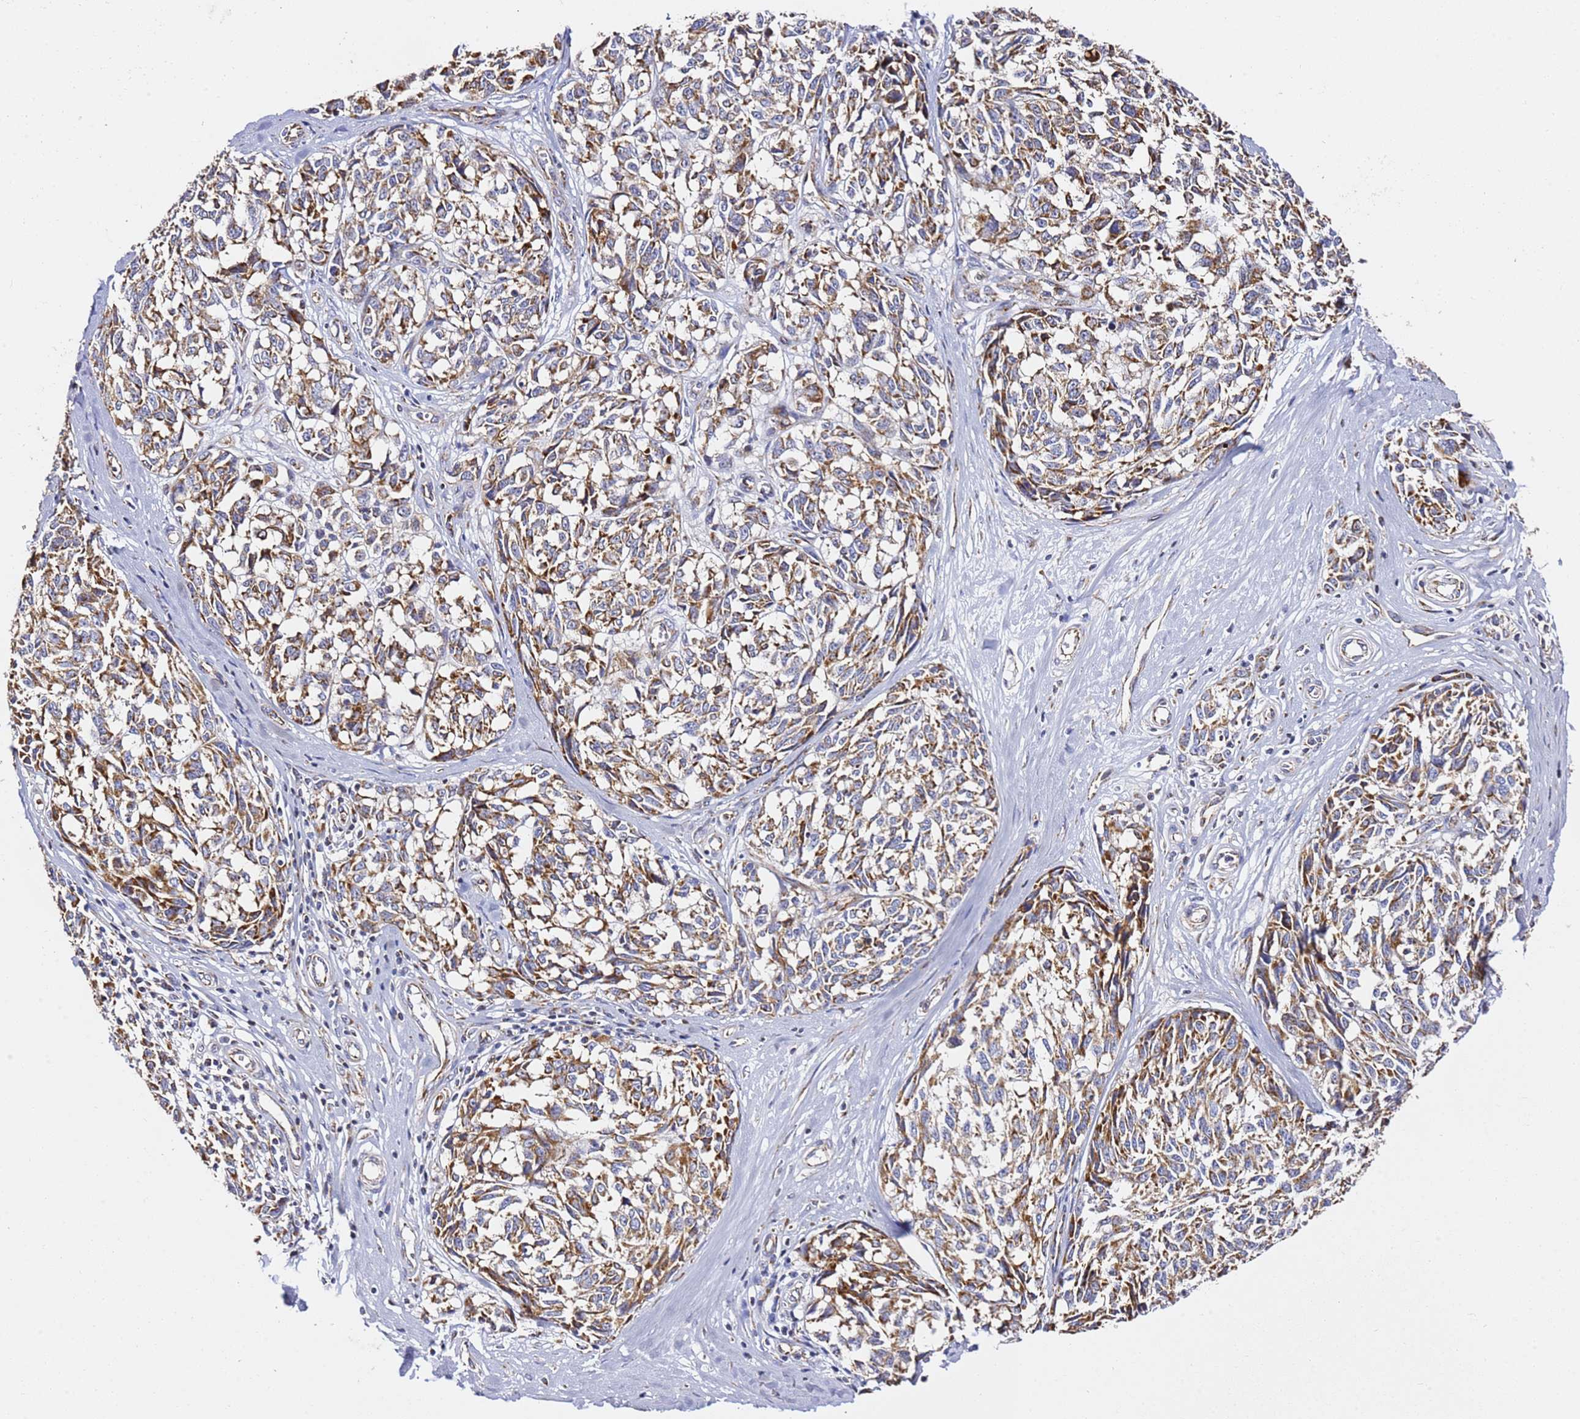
{"staining": {"intensity": "moderate", "quantity": "25%-75%", "location": "cytoplasmic/membranous"}, "tissue": "melanoma", "cell_type": "Tumor cells", "image_type": "cancer", "snomed": [{"axis": "morphology", "description": "Normal tissue, NOS"}, {"axis": "morphology", "description": "Malignant melanoma, NOS"}, {"axis": "topography", "description": "Skin"}], "caption": "High-power microscopy captured an immunohistochemistry (IHC) histopathology image of melanoma, revealing moderate cytoplasmic/membranous staining in about 25%-75% of tumor cells.", "gene": "NDUFA3", "patient": {"sex": "female", "age": 64}}